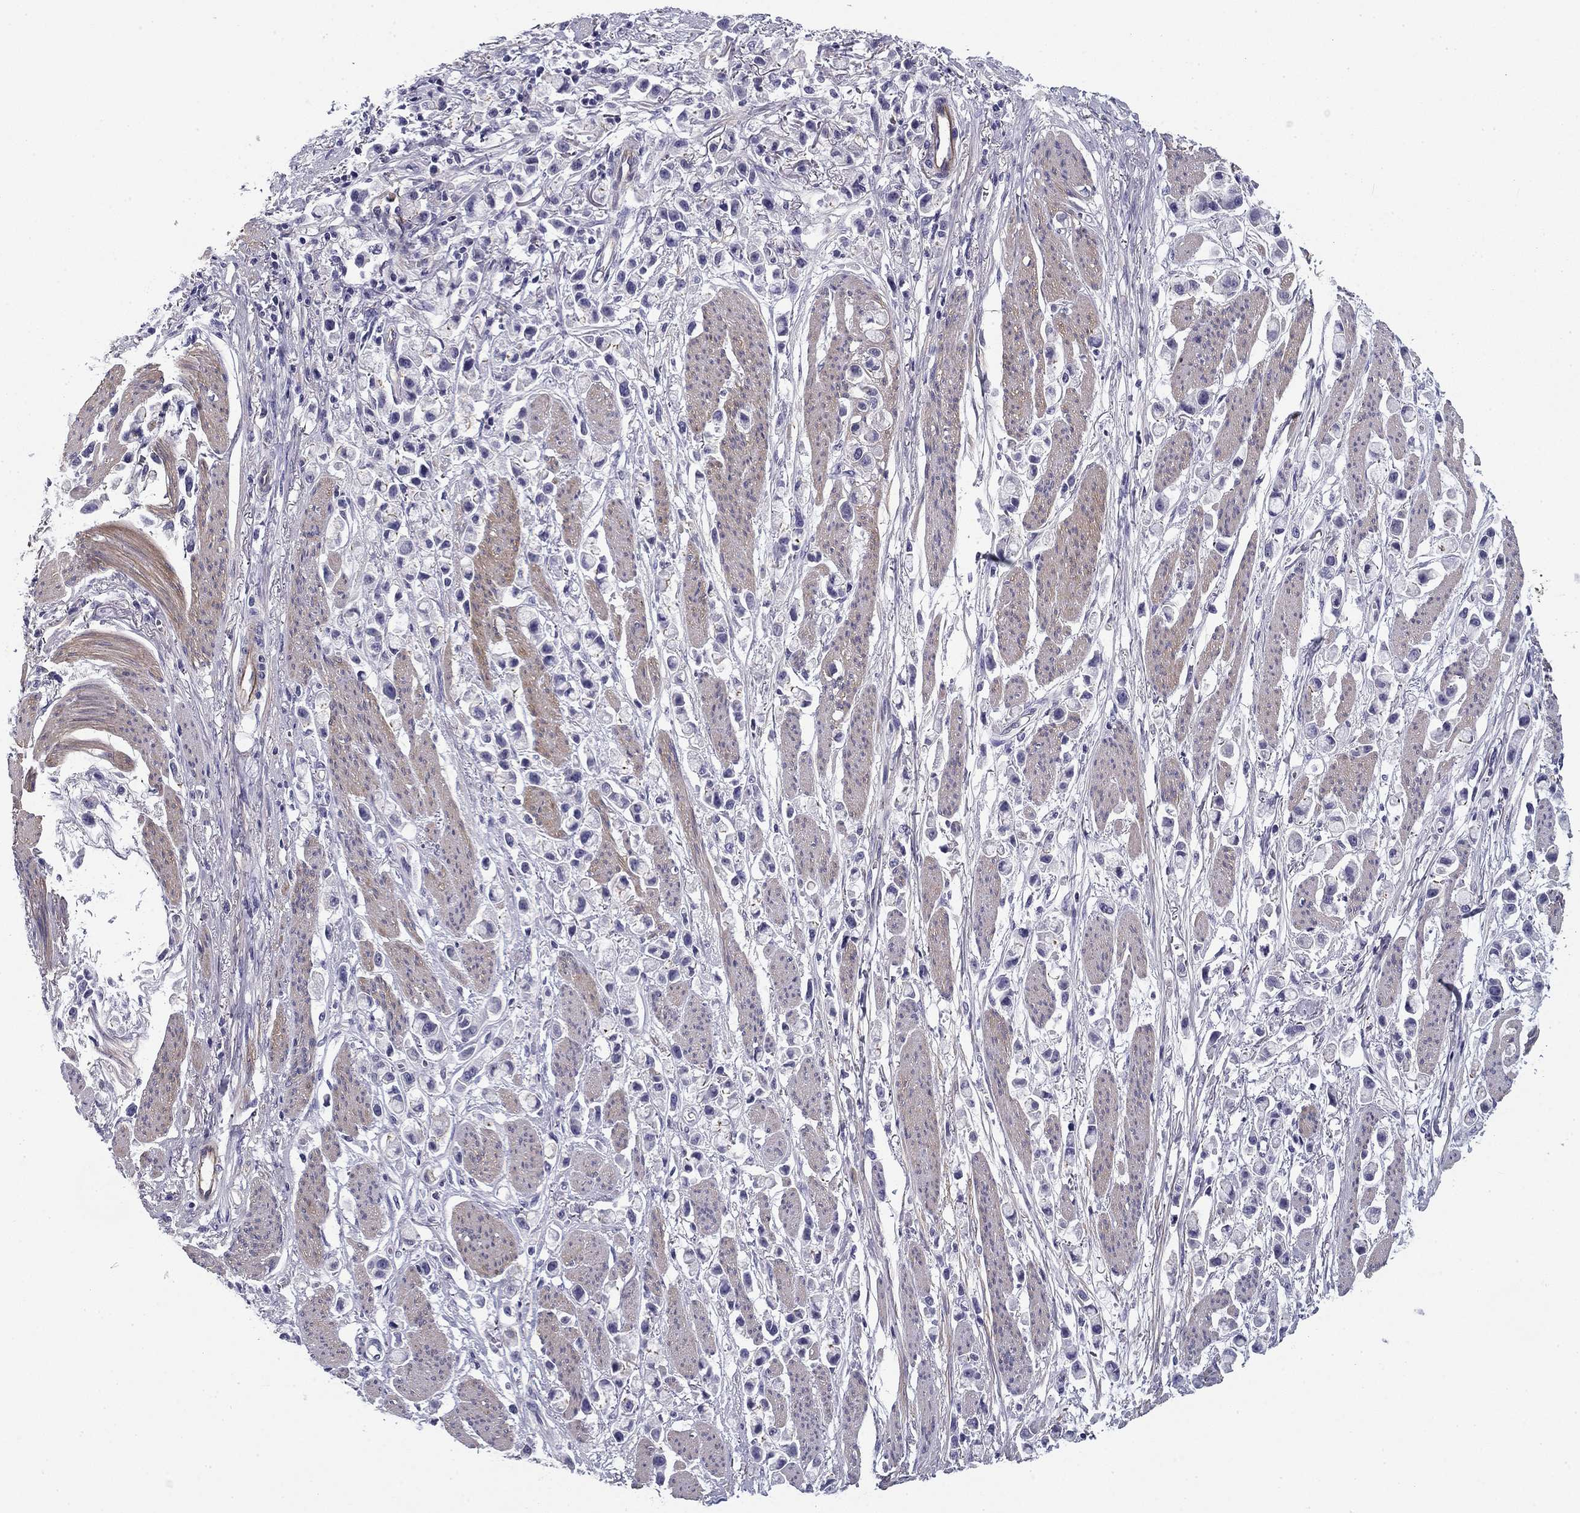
{"staining": {"intensity": "negative", "quantity": "none", "location": "none"}, "tissue": "stomach cancer", "cell_type": "Tumor cells", "image_type": "cancer", "snomed": [{"axis": "morphology", "description": "Adenocarcinoma, NOS"}, {"axis": "topography", "description": "Stomach"}], "caption": "Histopathology image shows no significant protein expression in tumor cells of stomach cancer. (Stains: DAB immunohistochemistry (IHC) with hematoxylin counter stain, Microscopy: brightfield microscopy at high magnification).", "gene": "FLNC", "patient": {"sex": "female", "age": 81}}